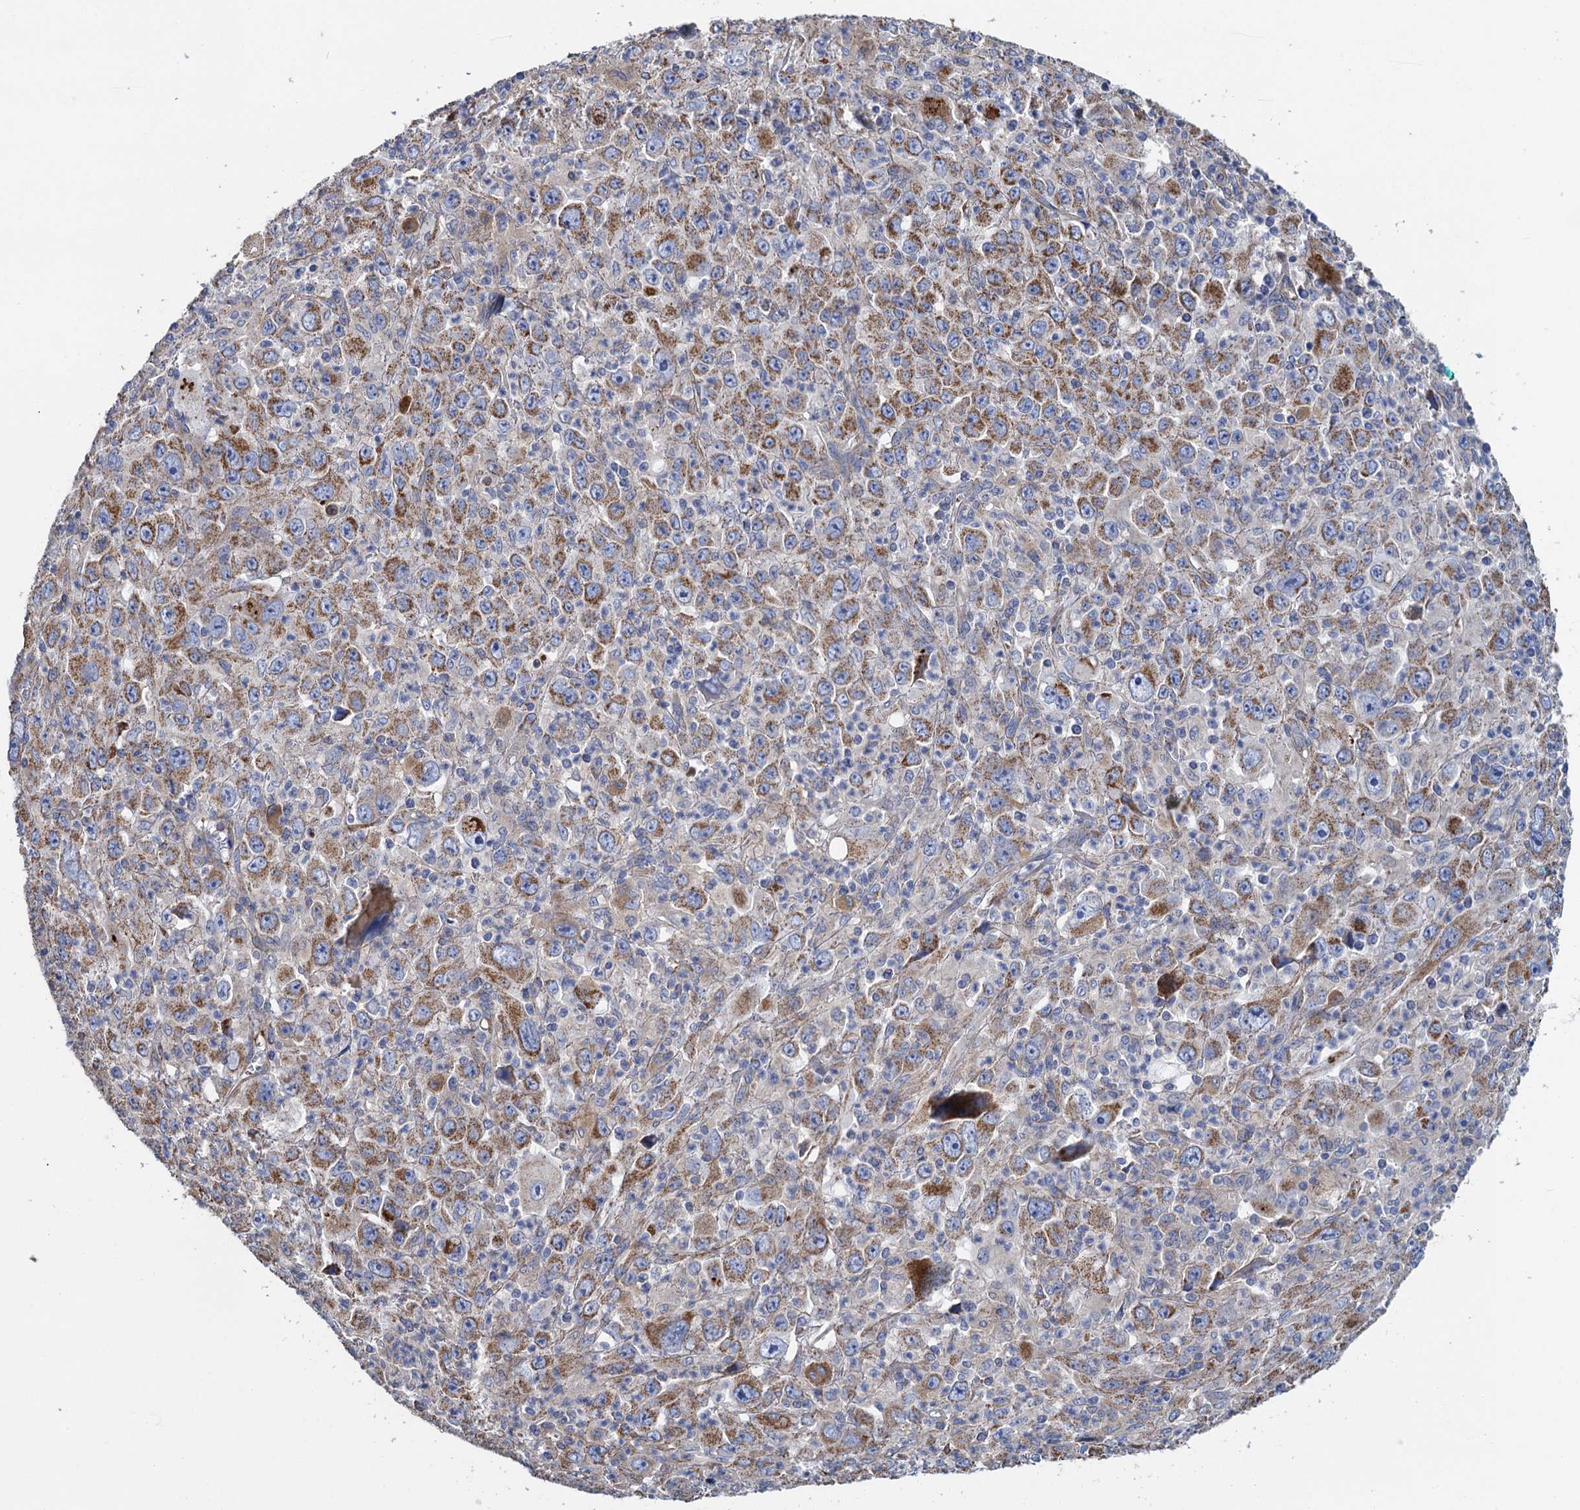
{"staining": {"intensity": "moderate", "quantity": ">75%", "location": "cytoplasmic/membranous"}, "tissue": "melanoma", "cell_type": "Tumor cells", "image_type": "cancer", "snomed": [{"axis": "morphology", "description": "Malignant melanoma, Metastatic site"}, {"axis": "topography", "description": "Skin"}], "caption": "Immunohistochemistry (IHC) photomicrograph of neoplastic tissue: human melanoma stained using immunohistochemistry shows medium levels of moderate protein expression localized specifically in the cytoplasmic/membranous of tumor cells, appearing as a cytoplasmic/membranous brown color.", "gene": "GCSH", "patient": {"sex": "female", "age": 56}}